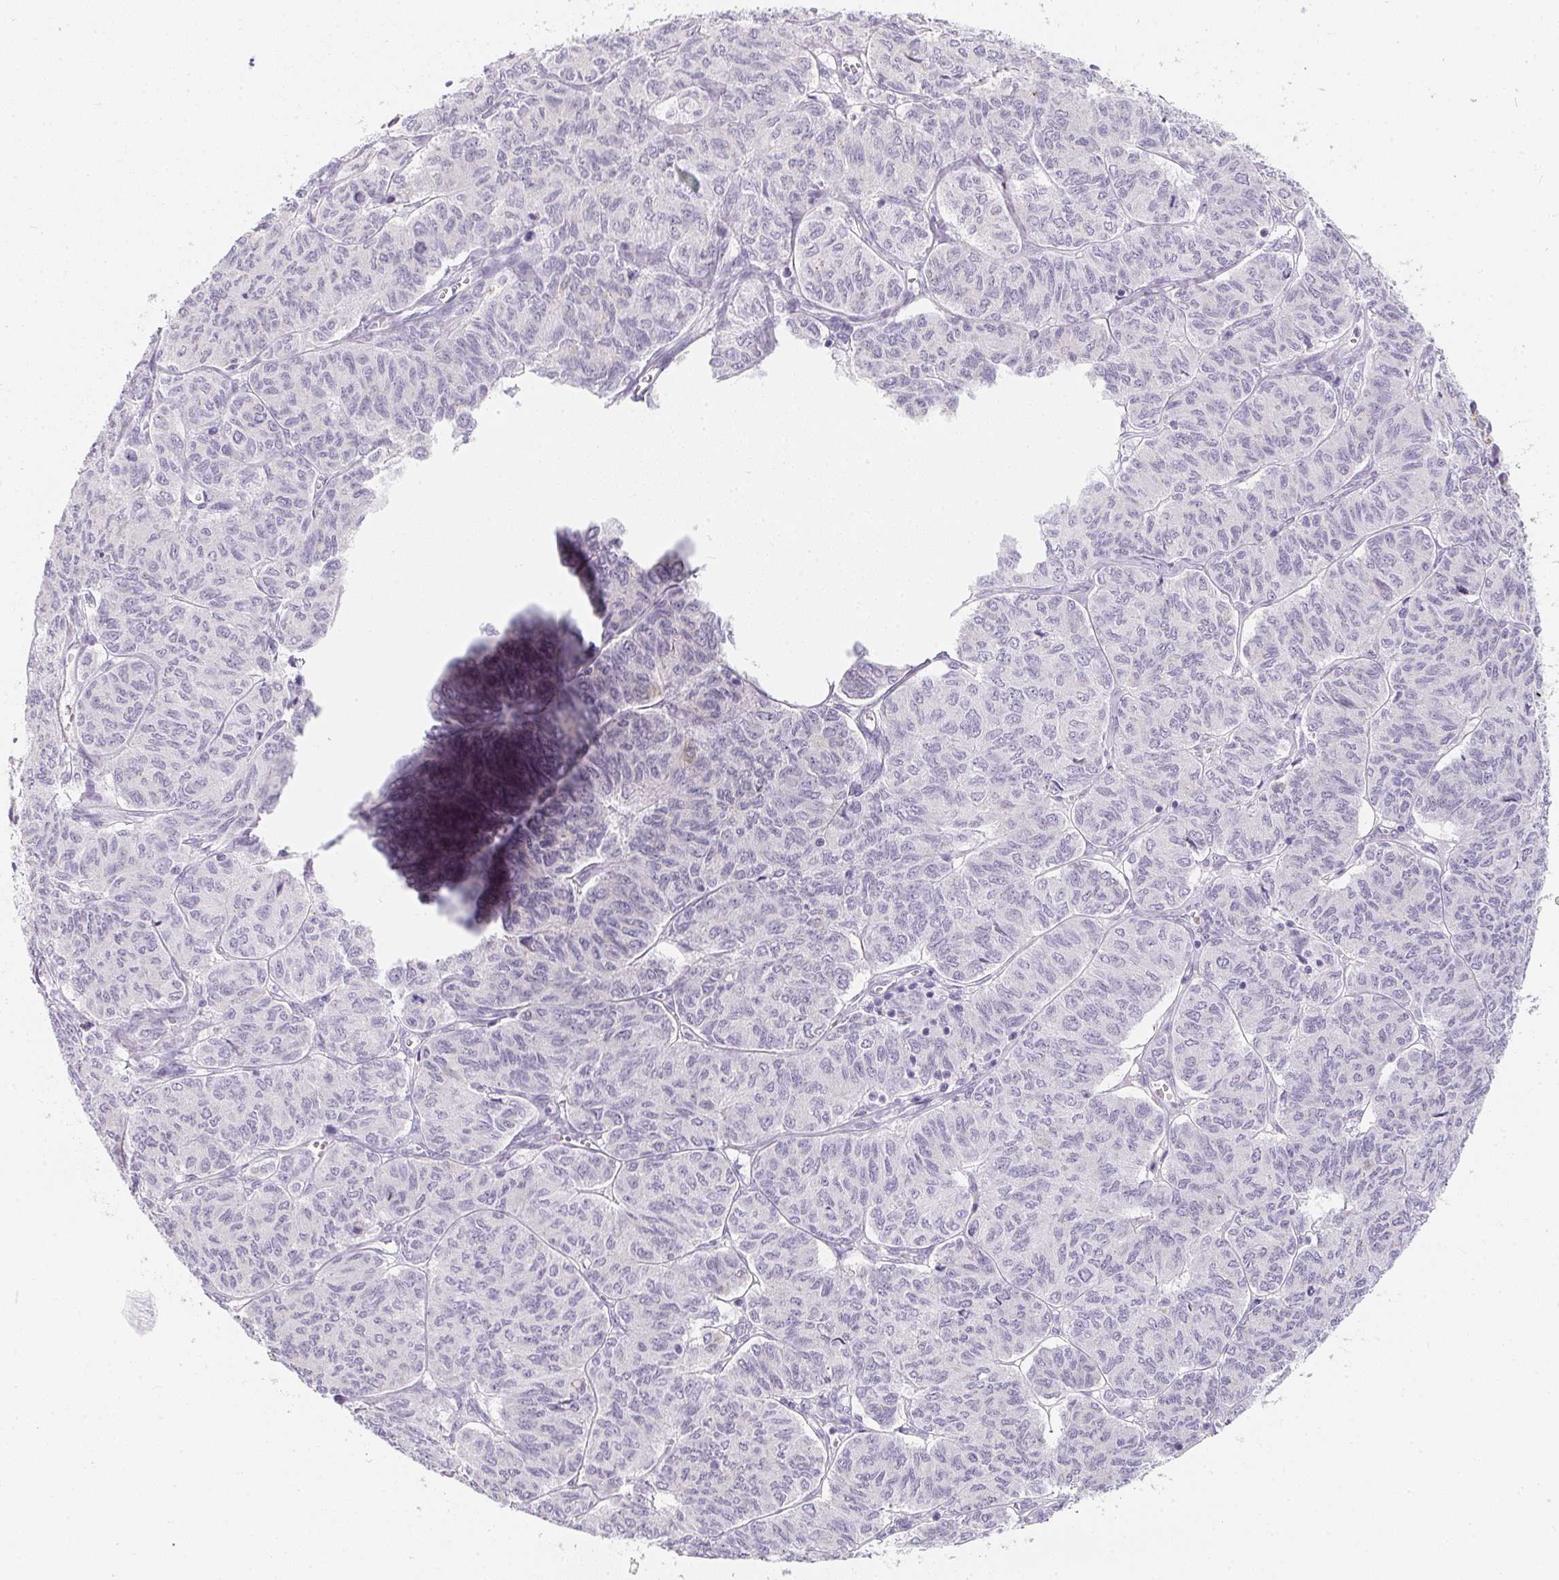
{"staining": {"intensity": "negative", "quantity": "none", "location": "none"}, "tissue": "ovarian cancer", "cell_type": "Tumor cells", "image_type": "cancer", "snomed": [{"axis": "morphology", "description": "Carcinoma, endometroid"}, {"axis": "topography", "description": "Ovary"}], "caption": "An immunohistochemistry (IHC) histopathology image of ovarian endometroid carcinoma is shown. There is no staining in tumor cells of ovarian endometroid carcinoma.", "gene": "MAP1A", "patient": {"sex": "female", "age": 80}}